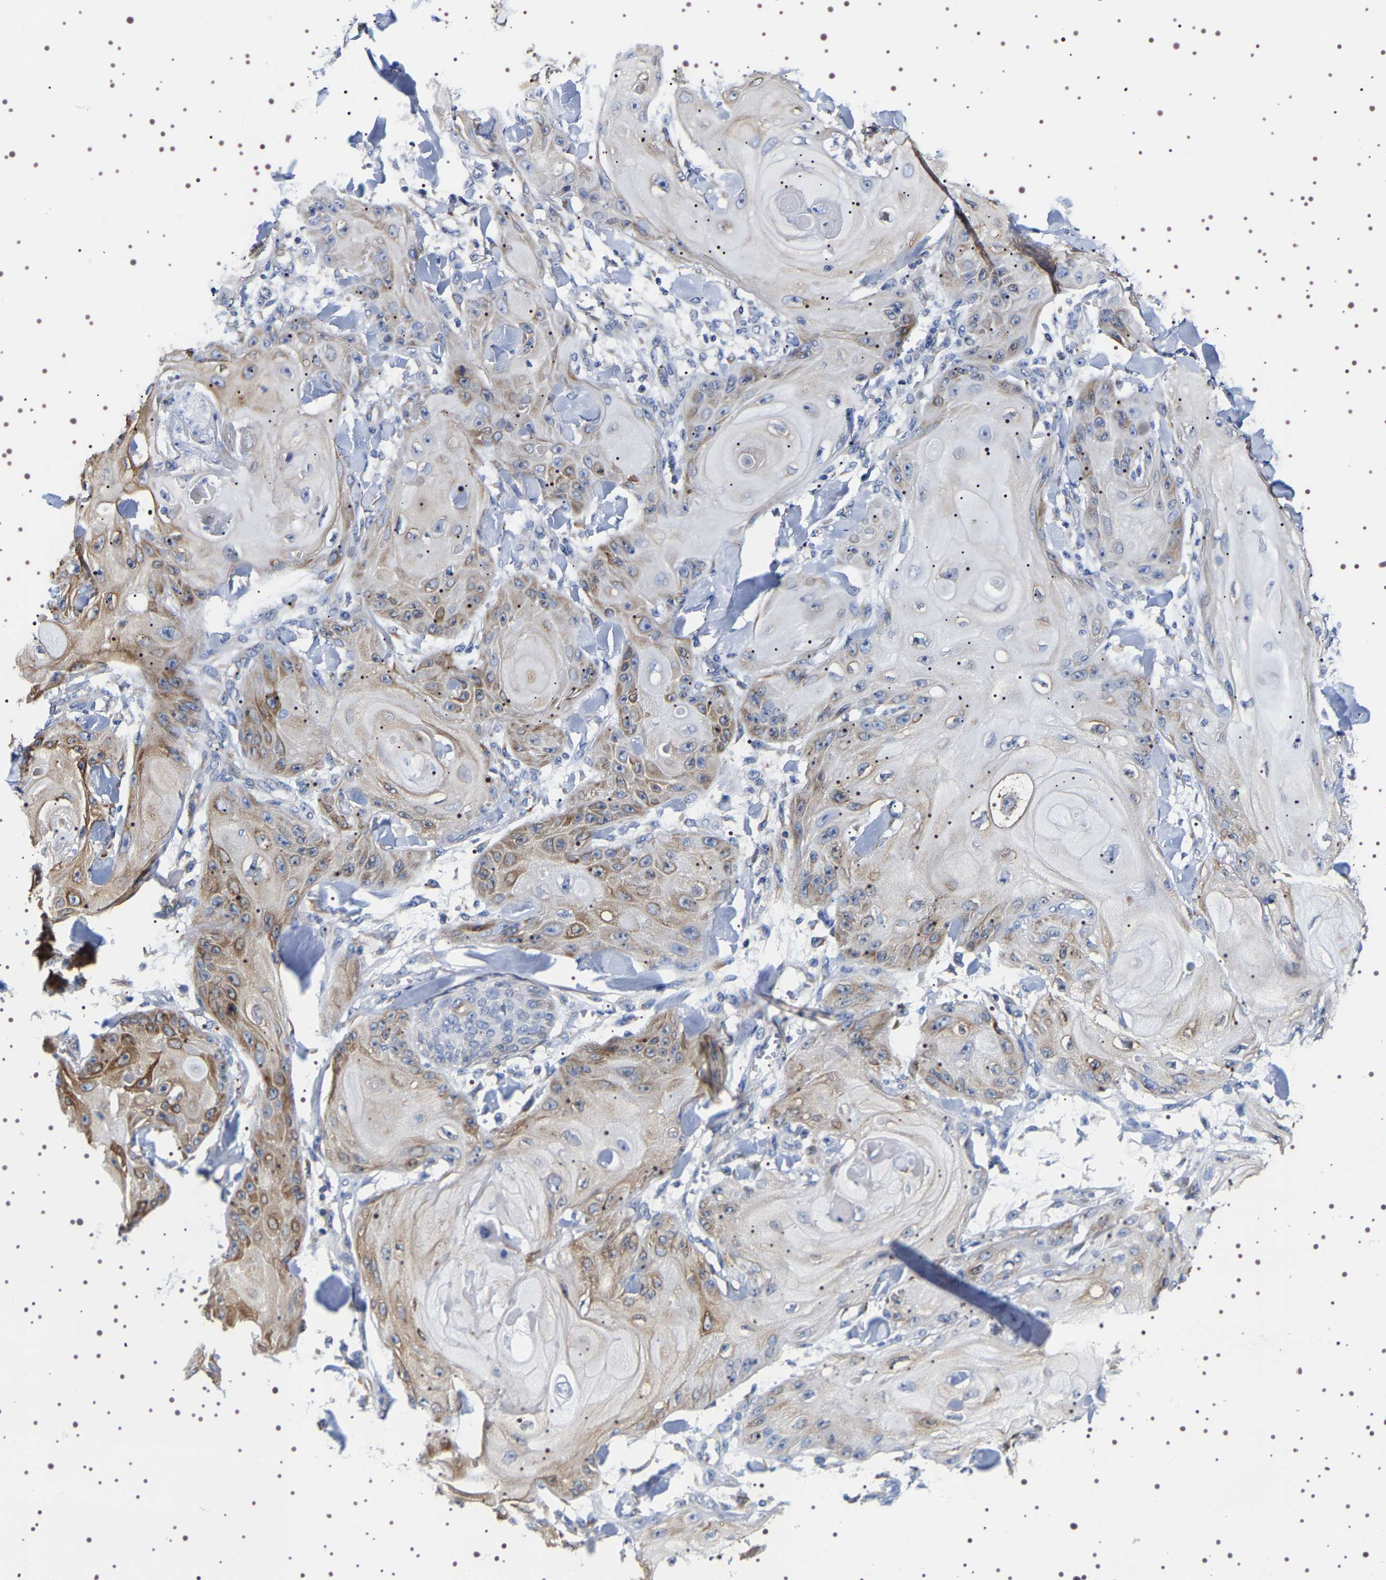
{"staining": {"intensity": "moderate", "quantity": "<25%", "location": "cytoplasmic/membranous"}, "tissue": "skin cancer", "cell_type": "Tumor cells", "image_type": "cancer", "snomed": [{"axis": "morphology", "description": "Squamous cell carcinoma, NOS"}, {"axis": "topography", "description": "Skin"}], "caption": "Immunohistochemical staining of skin cancer demonstrates low levels of moderate cytoplasmic/membranous positivity in about <25% of tumor cells. The protein of interest is stained brown, and the nuclei are stained in blue (DAB IHC with brightfield microscopy, high magnification).", "gene": "SQLE", "patient": {"sex": "male", "age": 74}}